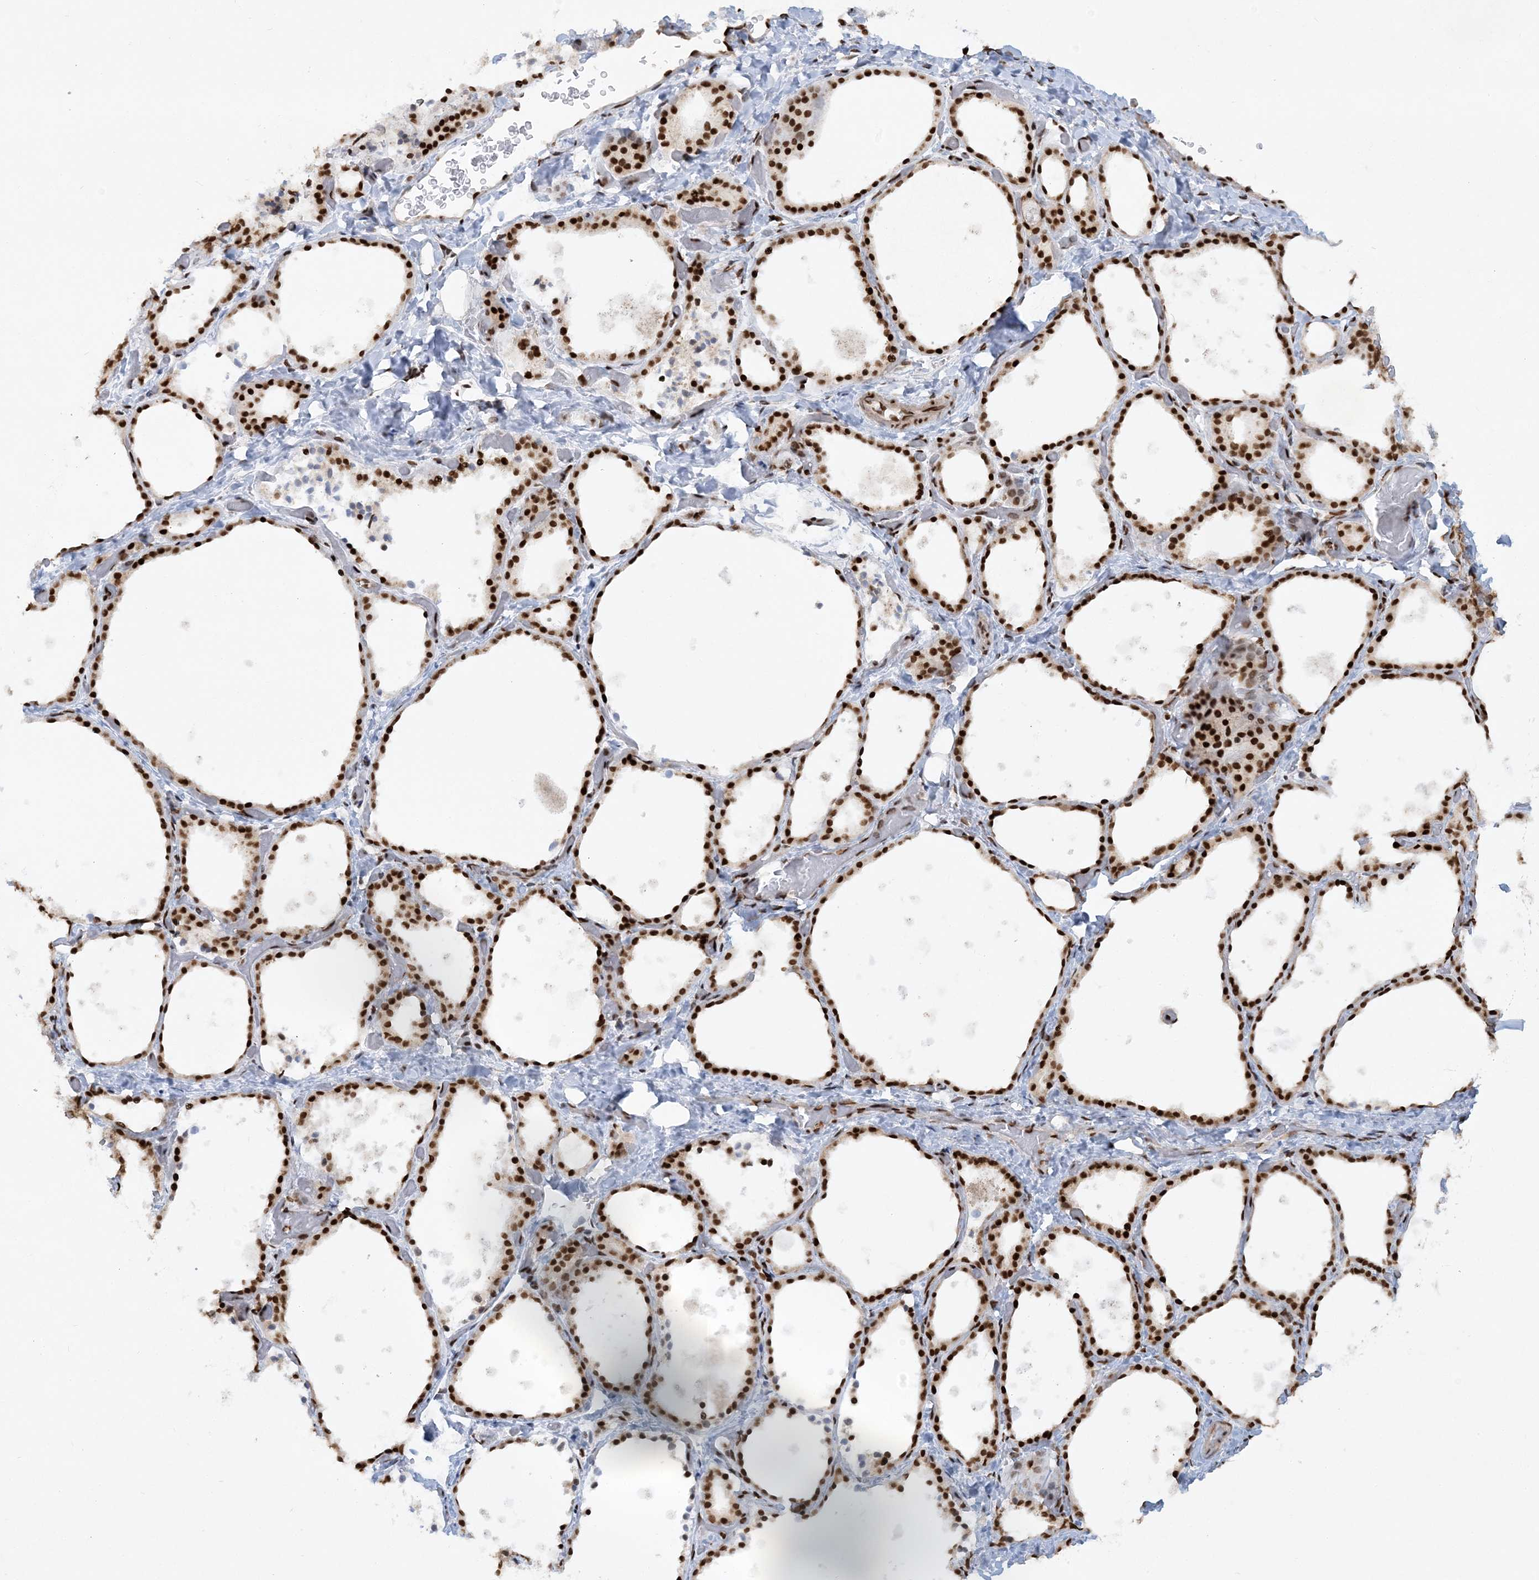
{"staining": {"intensity": "strong", "quantity": ">75%", "location": "nuclear"}, "tissue": "thyroid gland", "cell_type": "Glandular cells", "image_type": "normal", "snomed": [{"axis": "morphology", "description": "Normal tissue, NOS"}, {"axis": "topography", "description": "Thyroid gland"}], "caption": "This histopathology image exhibits immunohistochemistry (IHC) staining of normal thyroid gland, with high strong nuclear staining in approximately >75% of glandular cells.", "gene": "DELE1", "patient": {"sex": "female", "age": 44}}